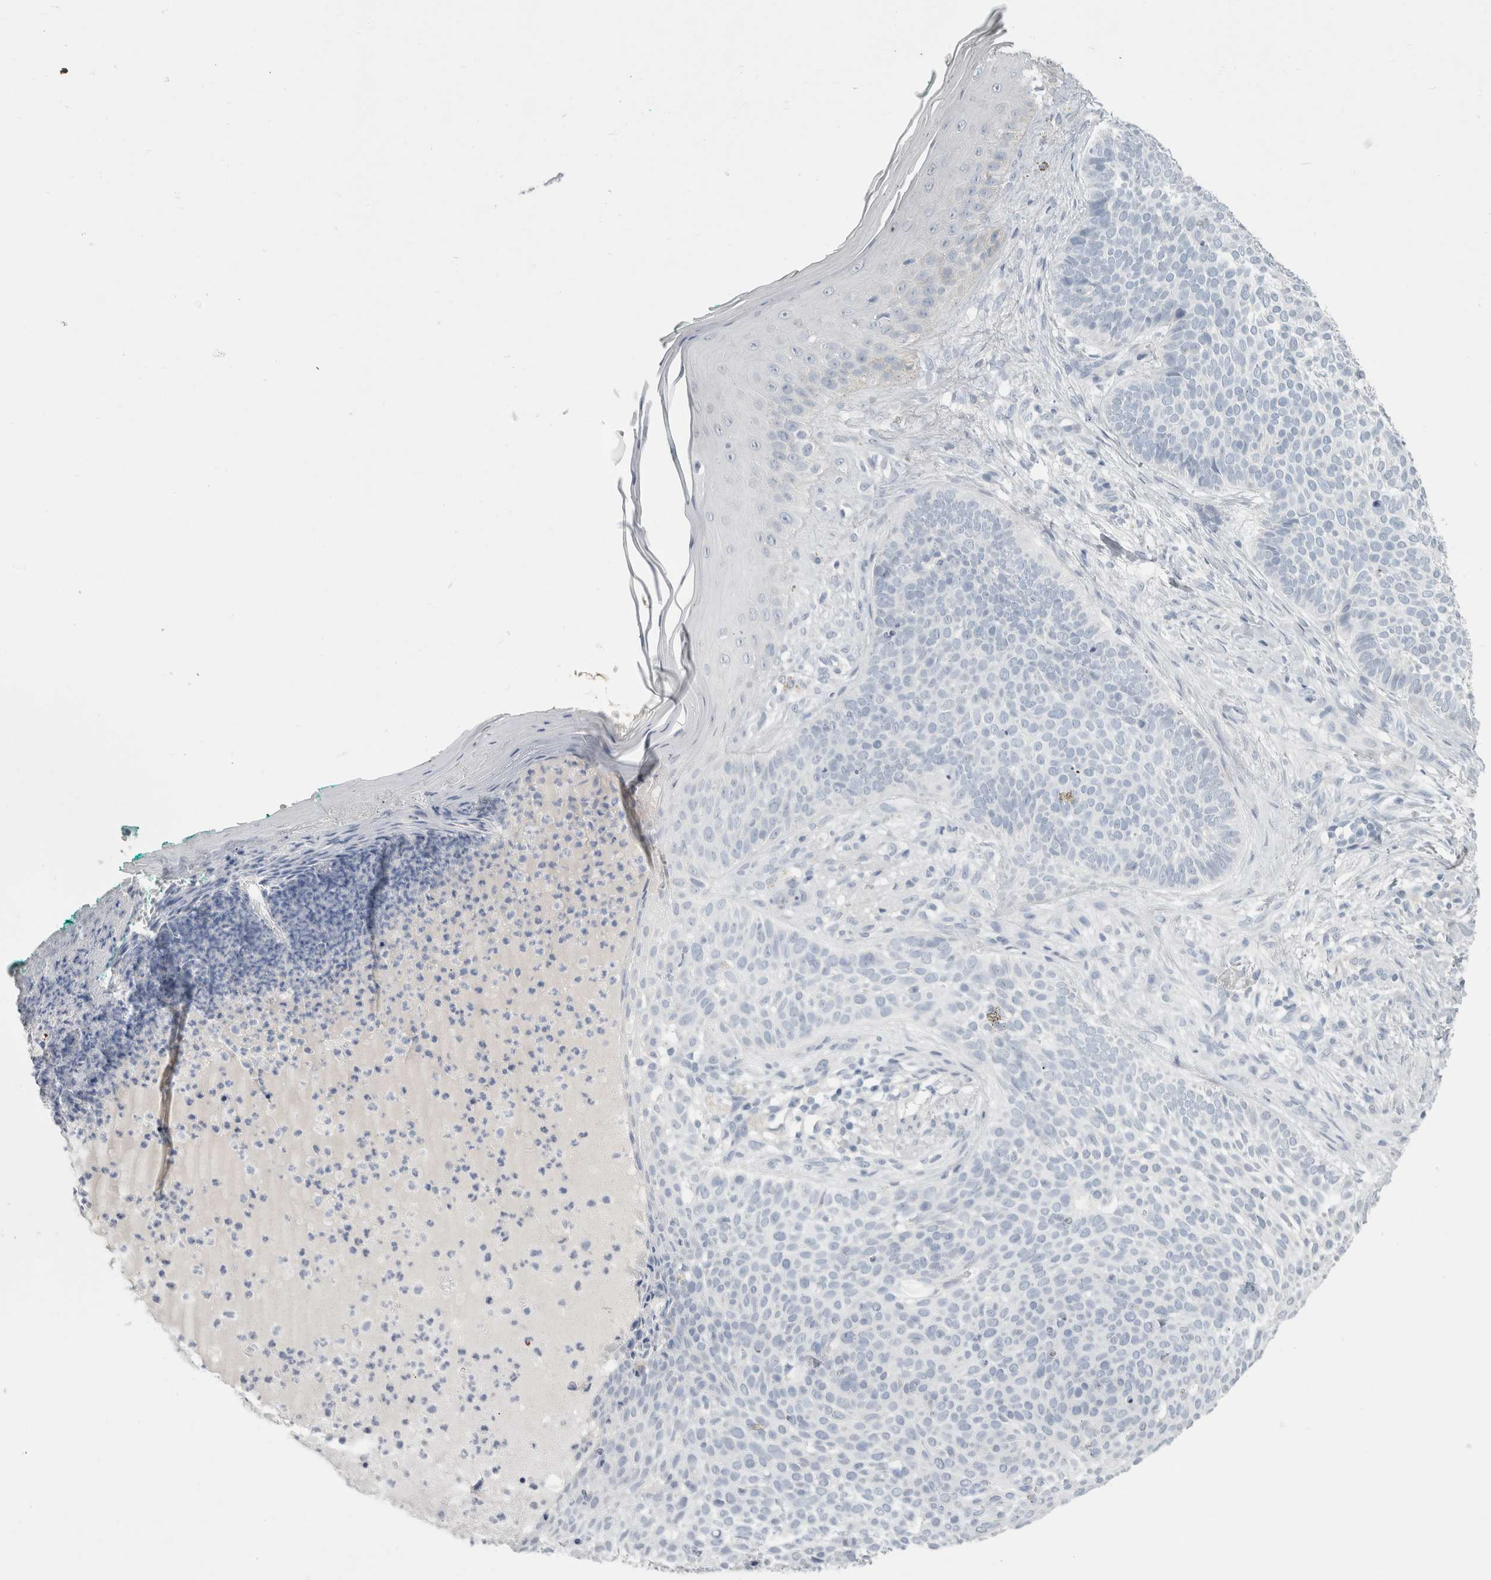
{"staining": {"intensity": "negative", "quantity": "none", "location": "none"}, "tissue": "skin cancer", "cell_type": "Tumor cells", "image_type": "cancer", "snomed": [{"axis": "morphology", "description": "Normal tissue, NOS"}, {"axis": "morphology", "description": "Basal cell carcinoma"}, {"axis": "topography", "description": "Skin"}], "caption": "Immunohistochemical staining of basal cell carcinoma (skin) shows no significant positivity in tumor cells.", "gene": "SLC6A1", "patient": {"sex": "male", "age": 67}}